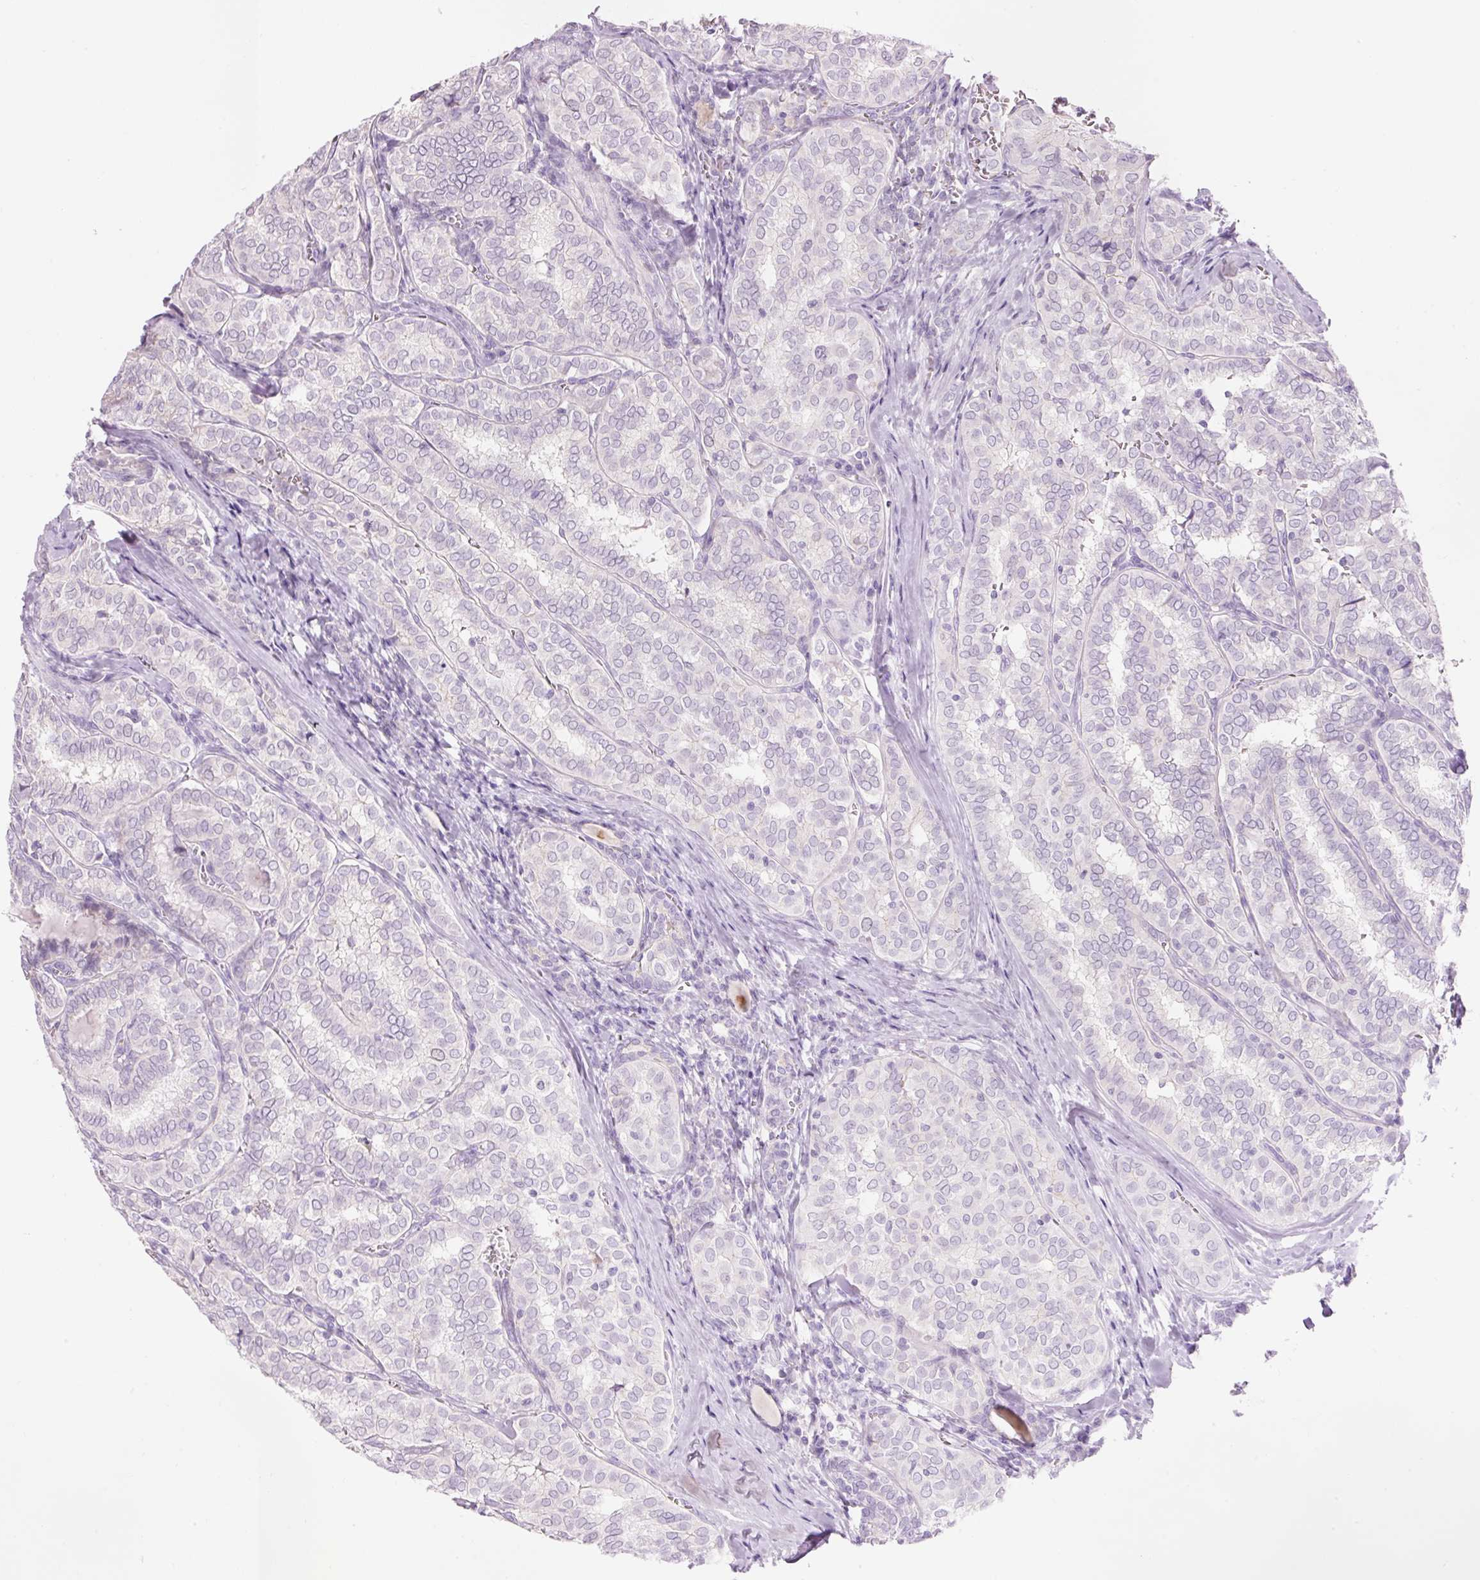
{"staining": {"intensity": "negative", "quantity": "none", "location": "none"}, "tissue": "thyroid cancer", "cell_type": "Tumor cells", "image_type": "cancer", "snomed": [{"axis": "morphology", "description": "Papillary adenocarcinoma, NOS"}, {"axis": "topography", "description": "Thyroid gland"}], "caption": "High power microscopy photomicrograph of an IHC micrograph of thyroid cancer (papillary adenocarcinoma), revealing no significant expression in tumor cells.", "gene": "DHRS11", "patient": {"sex": "female", "age": 30}}